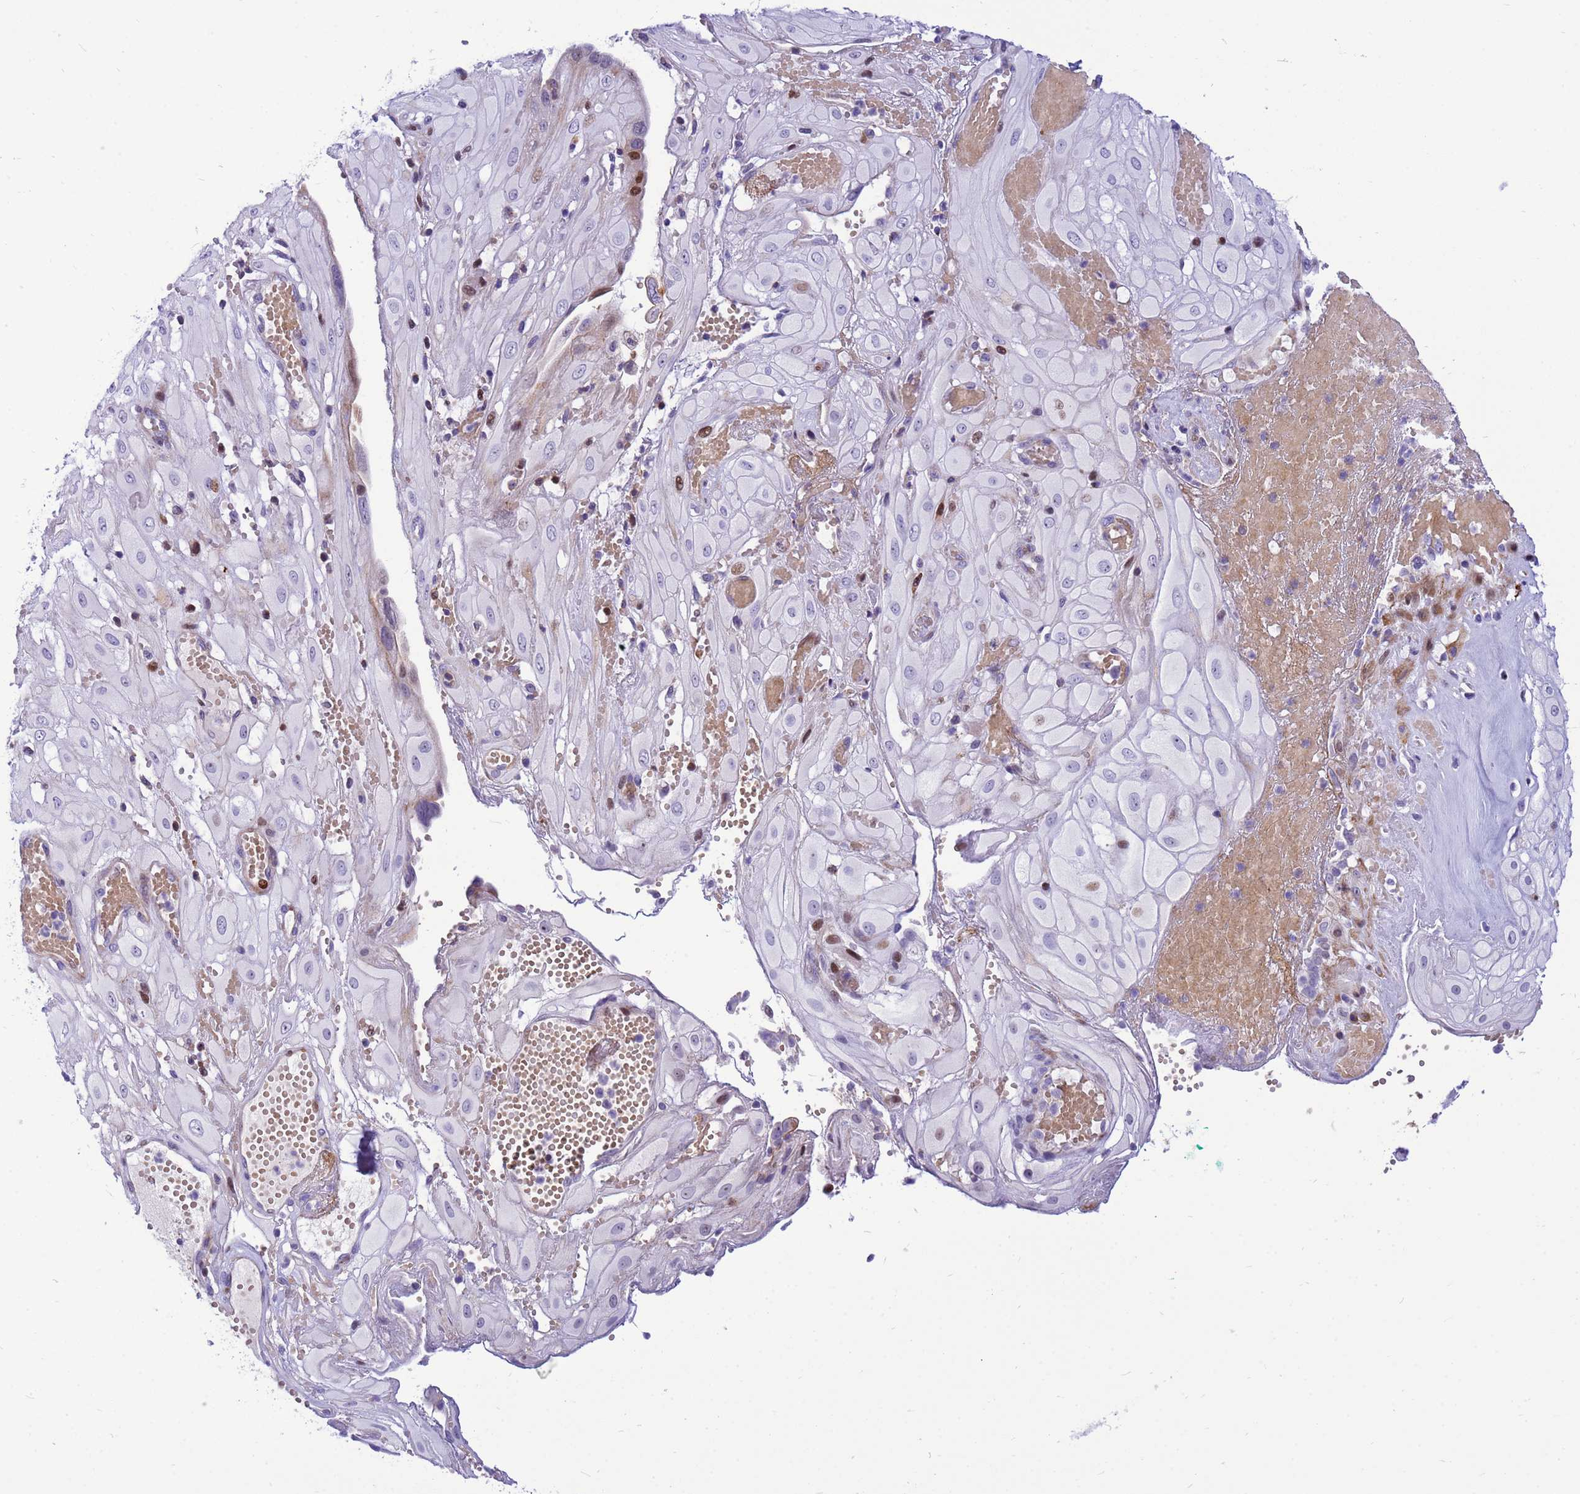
{"staining": {"intensity": "negative", "quantity": "none", "location": "none"}, "tissue": "cervical cancer", "cell_type": "Tumor cells", "image_type": "cancer", "snomed": [{"axis": "morphology", "description": "Squamous cell carcinoma, NOS"}, {"axis": "topography", "description": "Cervix"}], "caption": "High magnification brightfield microscopy of cervical squamous cell carcinoma stained with DAB (3,3'-diaminobenzidine) (brown) and counterstained with hematoxylin (blue): tumor cells show no significant positivity.", "gene": "ADAMTS7", "patient": {"sex": "female", "age": 36}}